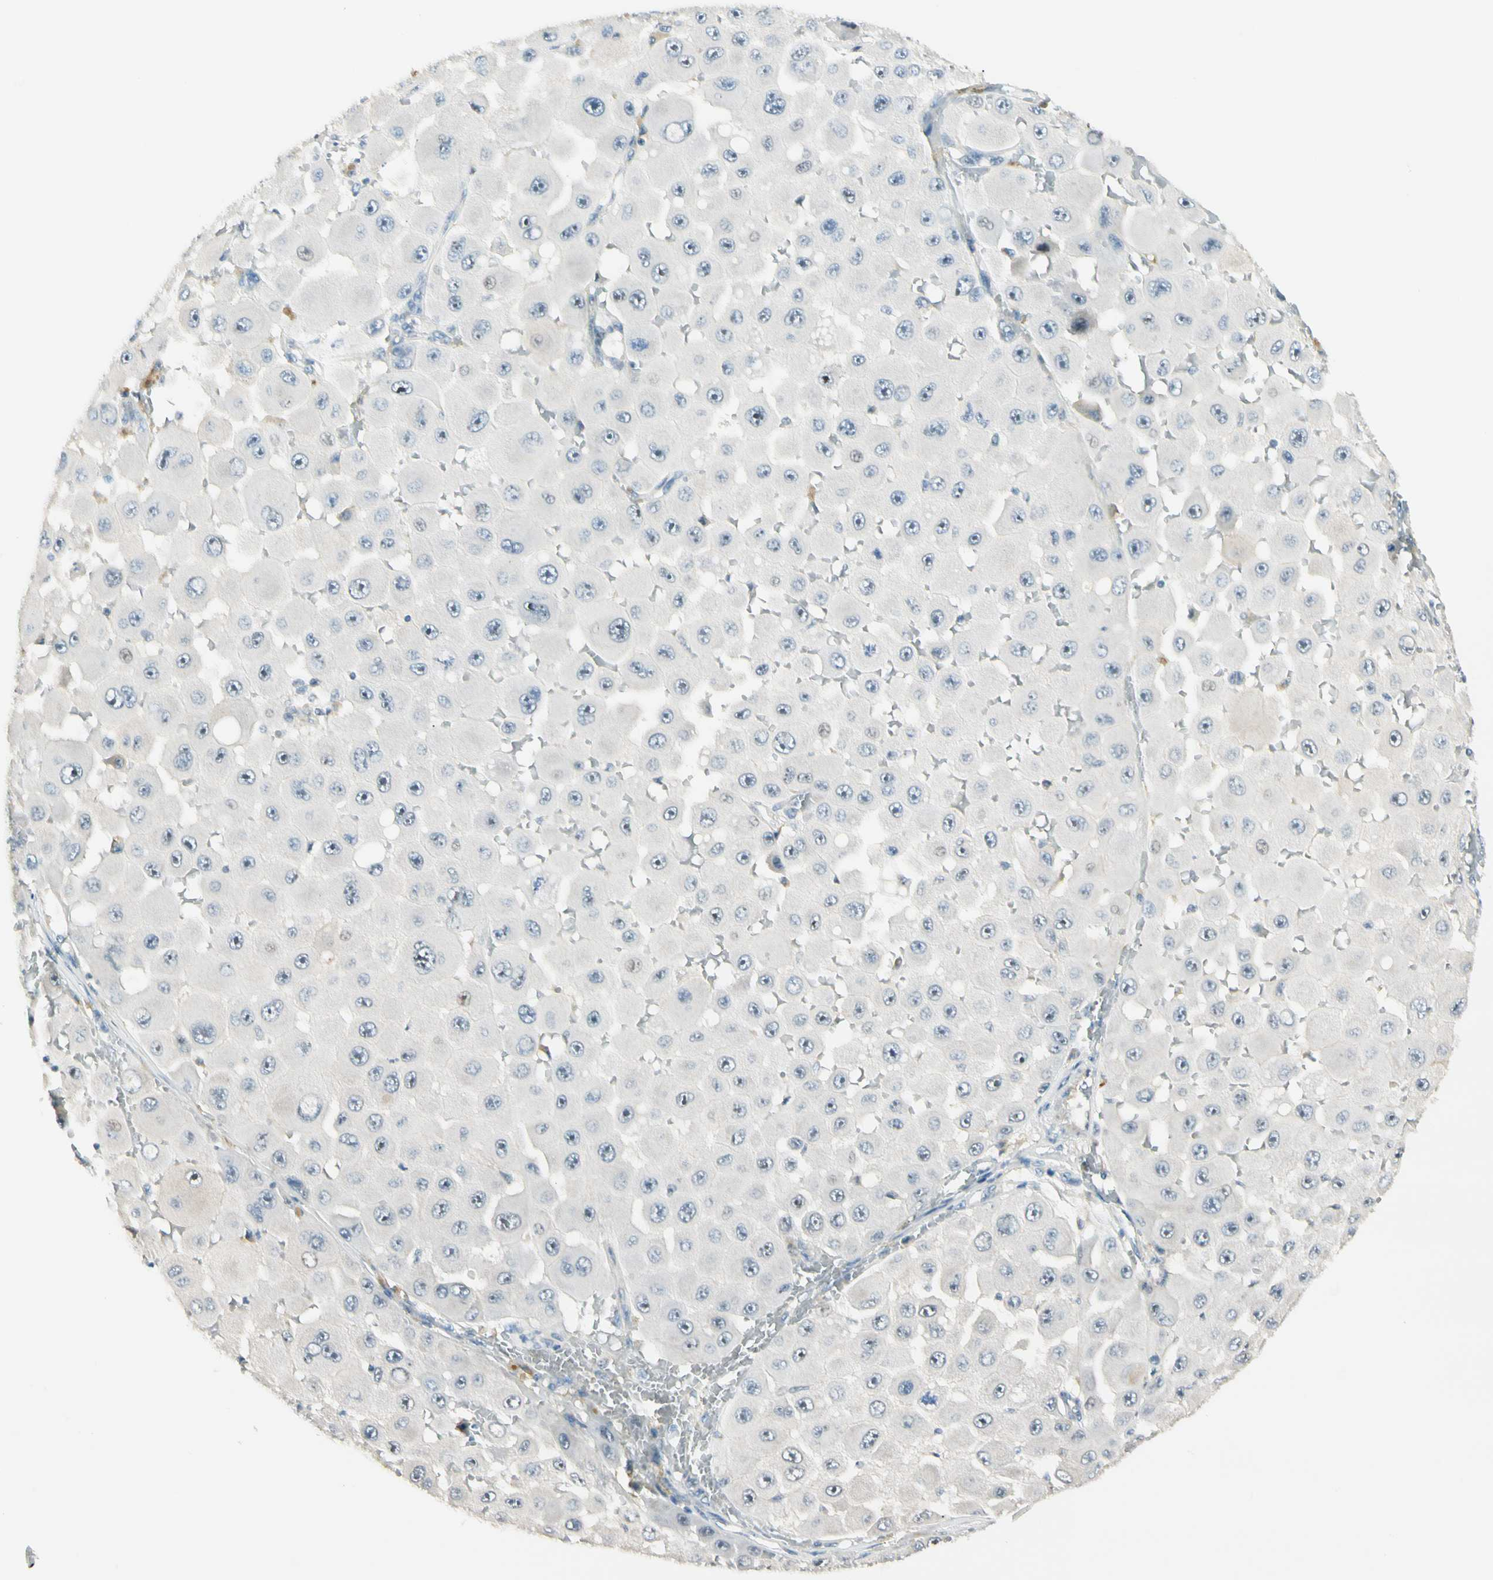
{"staining": {"intensity": "negative", "quantity": "none", "location": "none"}, "tissue": "melanoma", "cell_type": "Tumor cells", "image_type": "cancer", "snomed": [{"axis": "morphology", "description": "Malignant melanoma, NOS"}, {"axis": "topography", "description": "Skin"}], "caption": "IHC image of human malignant melanoma stained for a protein (brown), which reveals no staining in tumor cells.", "gene": "P3H2", "patient": {"sex": "female", "age": 81}}